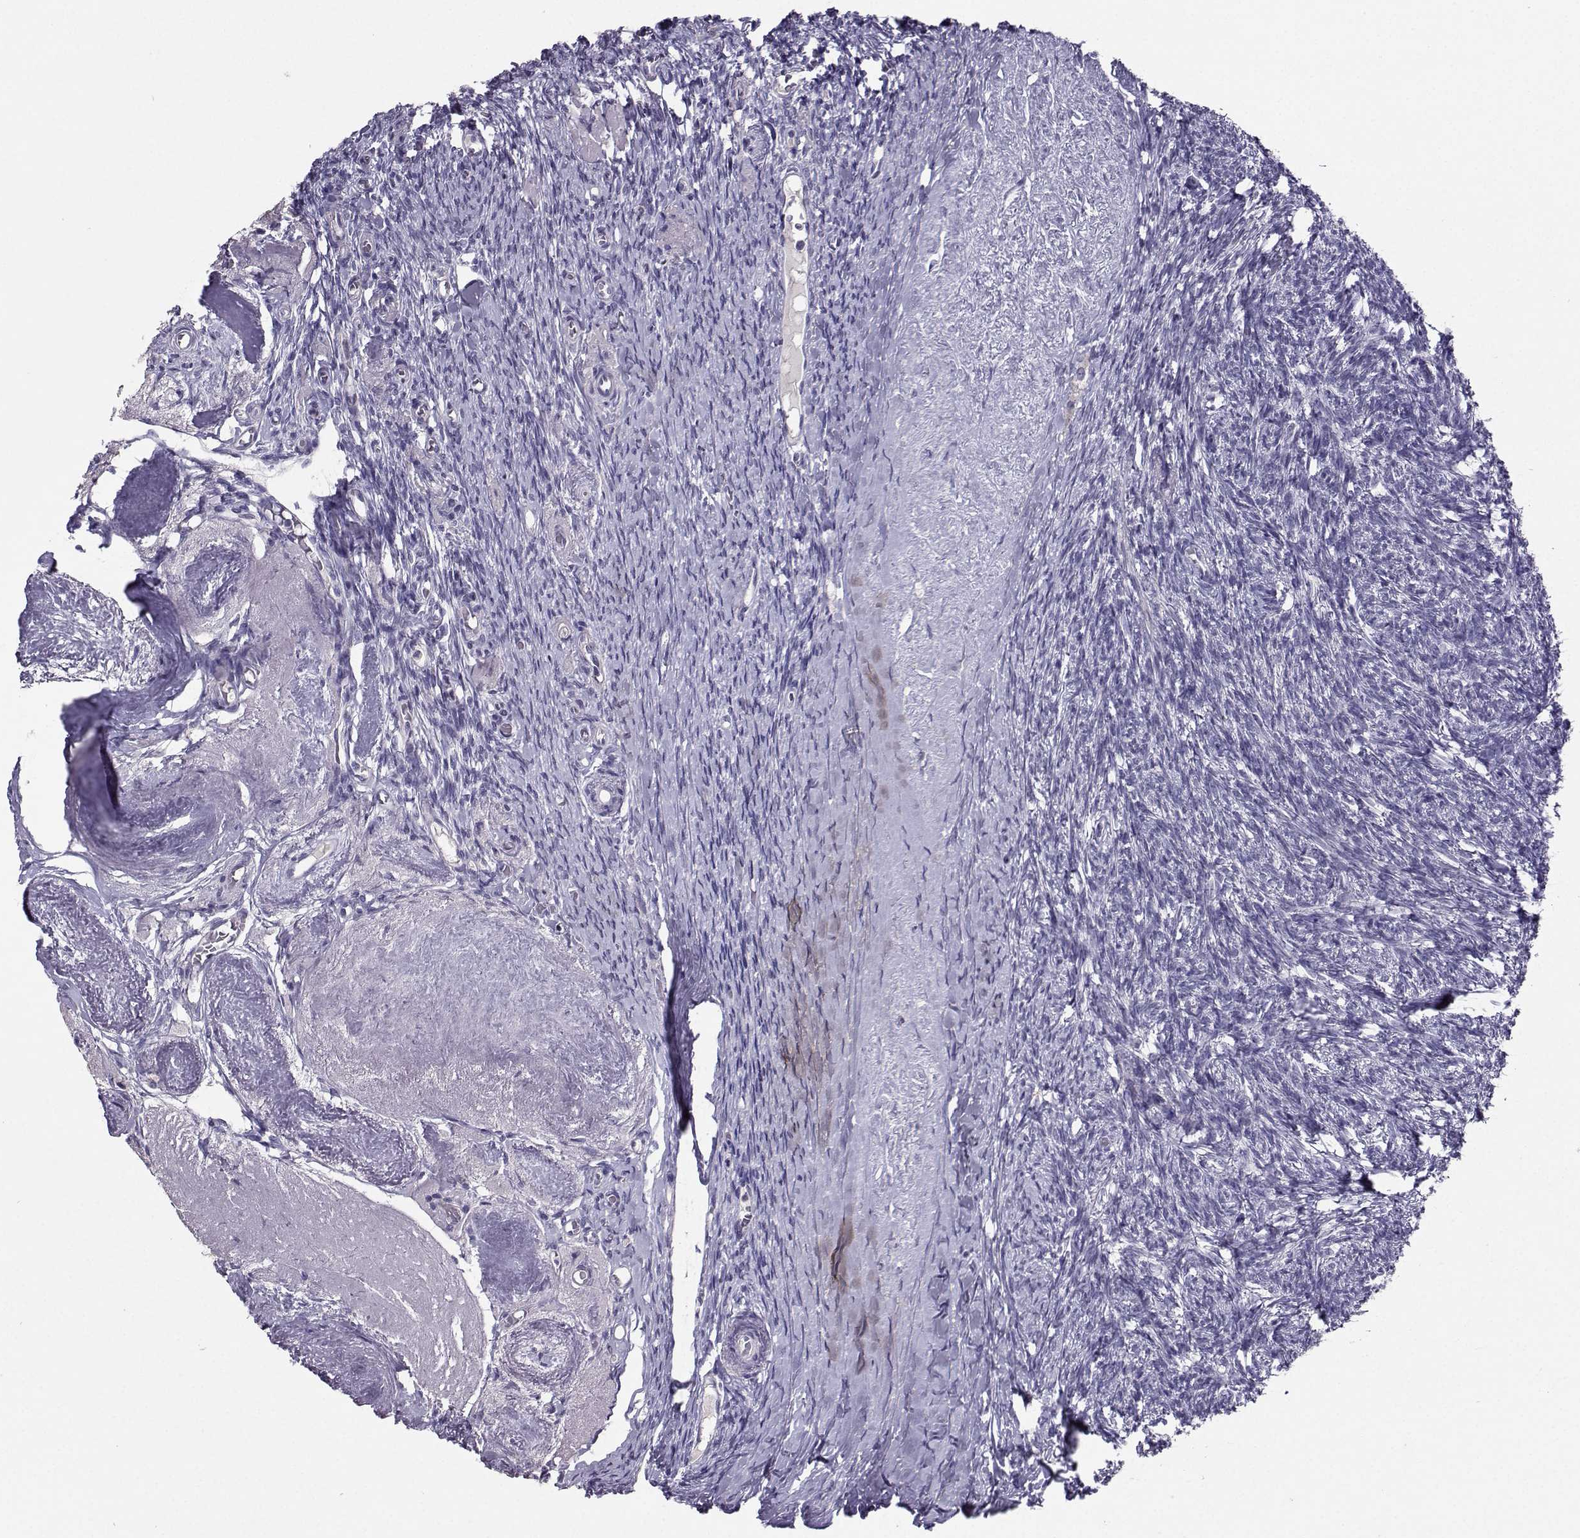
{"staining": {"intensity": "negative", "quantity": "none", "location": "none"}, "tissue": "ovary", "cell_type": "Follicle cells", "image_type": "normal", "snomed": [{"axis": "morphology", "description": "Normal tissue, NOS"}, {"axis": "topography", "description": "Ovary"}], "caption": "Micrograph shows no significant protein positivity in follicle cells of benign ovary. (DAB immunohistochemistry, high magnification).", "gene": "CARTPT", "patient": {"sex": "female", "age": 72}}